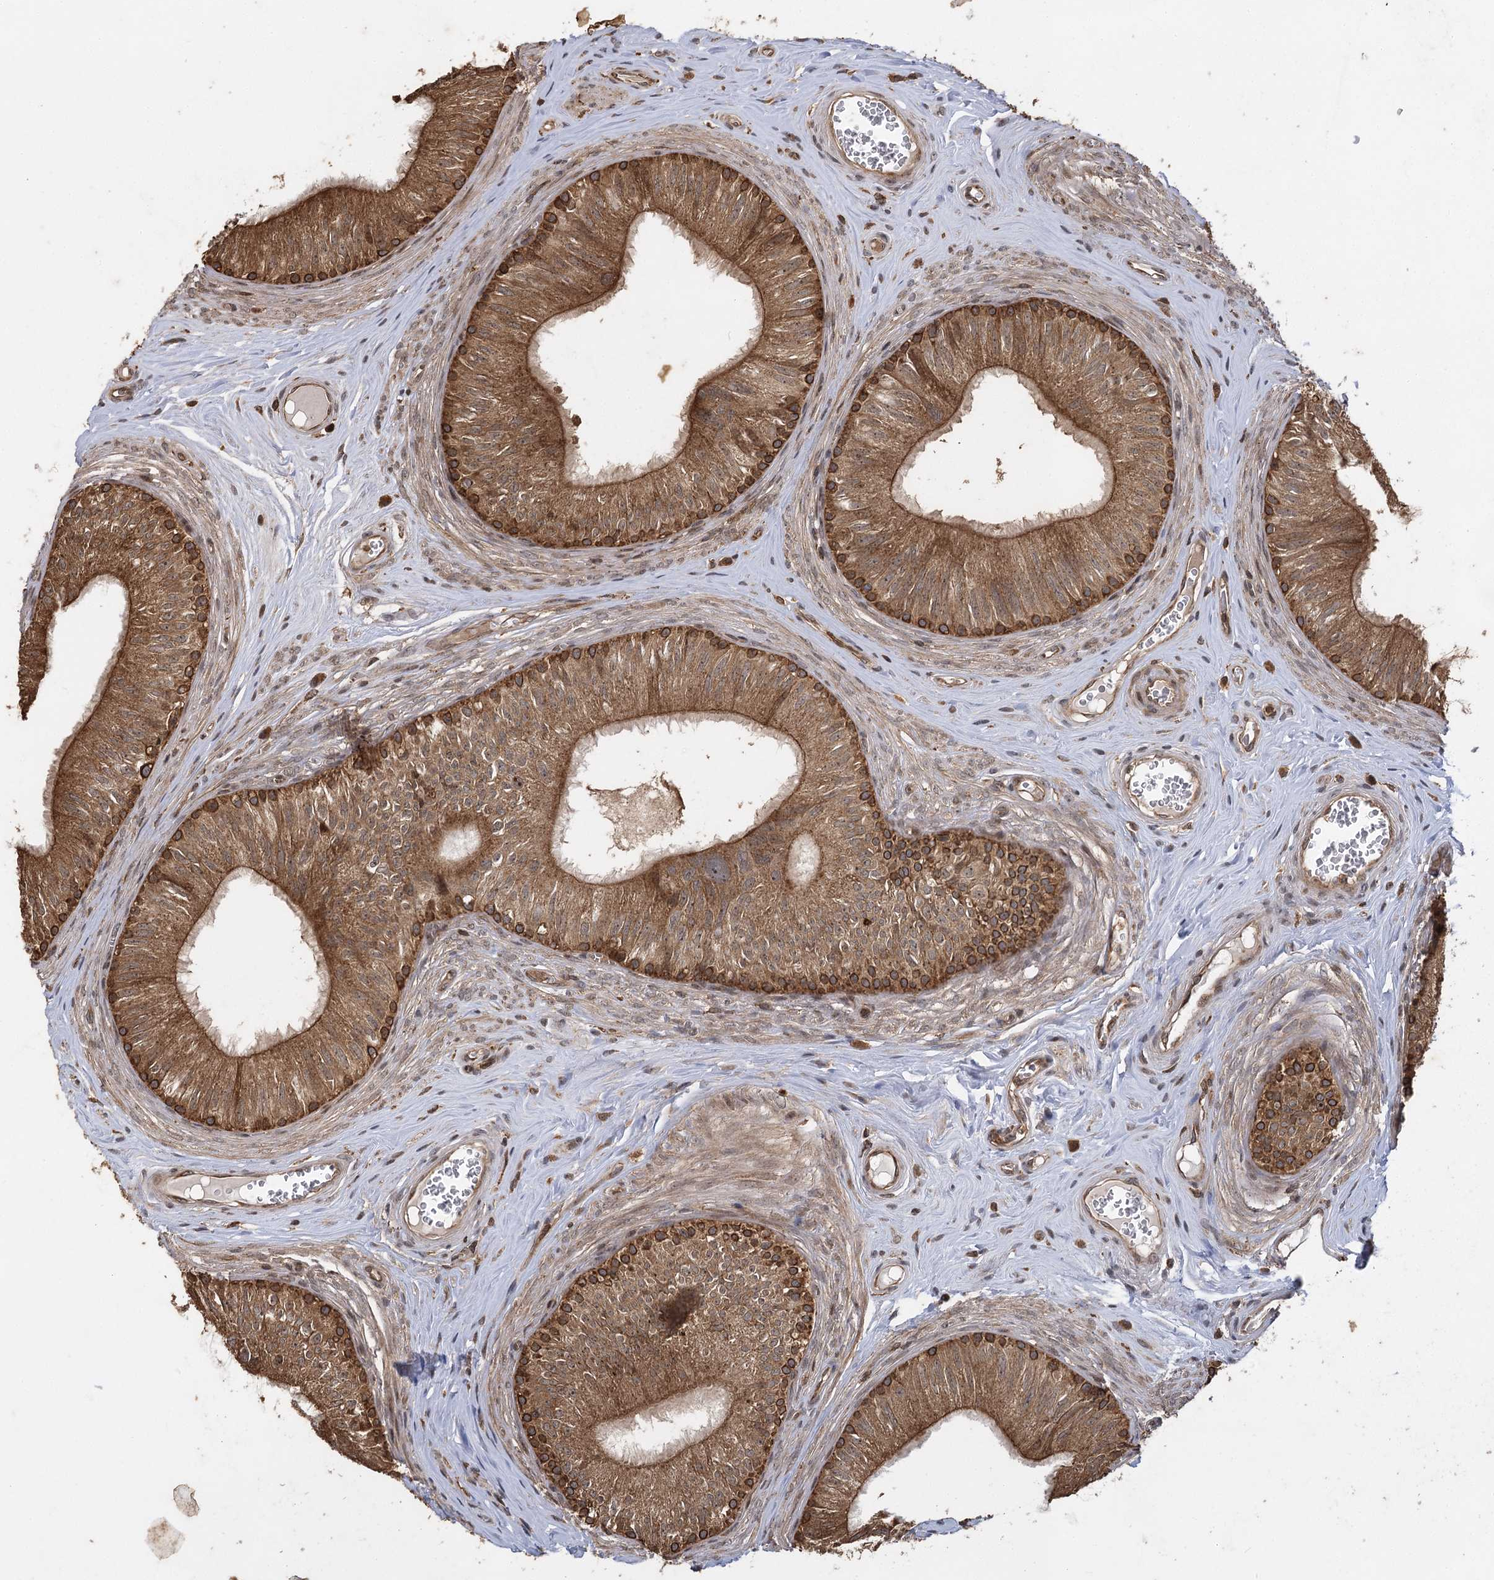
{"staining": {"intensity": "moderate", "quantity": ">75%", "location": "cytoplasmic/membranous"}, "tissue": "epididymis", "cell_type": "Glandular cells", "image_type": "normal", "snomed": [{"axis": "morphology", "description": "Normal tissue, NOS"}, {"axis": "topography", "description": "Epididymis"}], "caption": "Human epididymis stained with a protein marker displays moderate staining in glandular cells.", "gene": "IL11RA", "patient": {"sex": "male", "age": 46}}